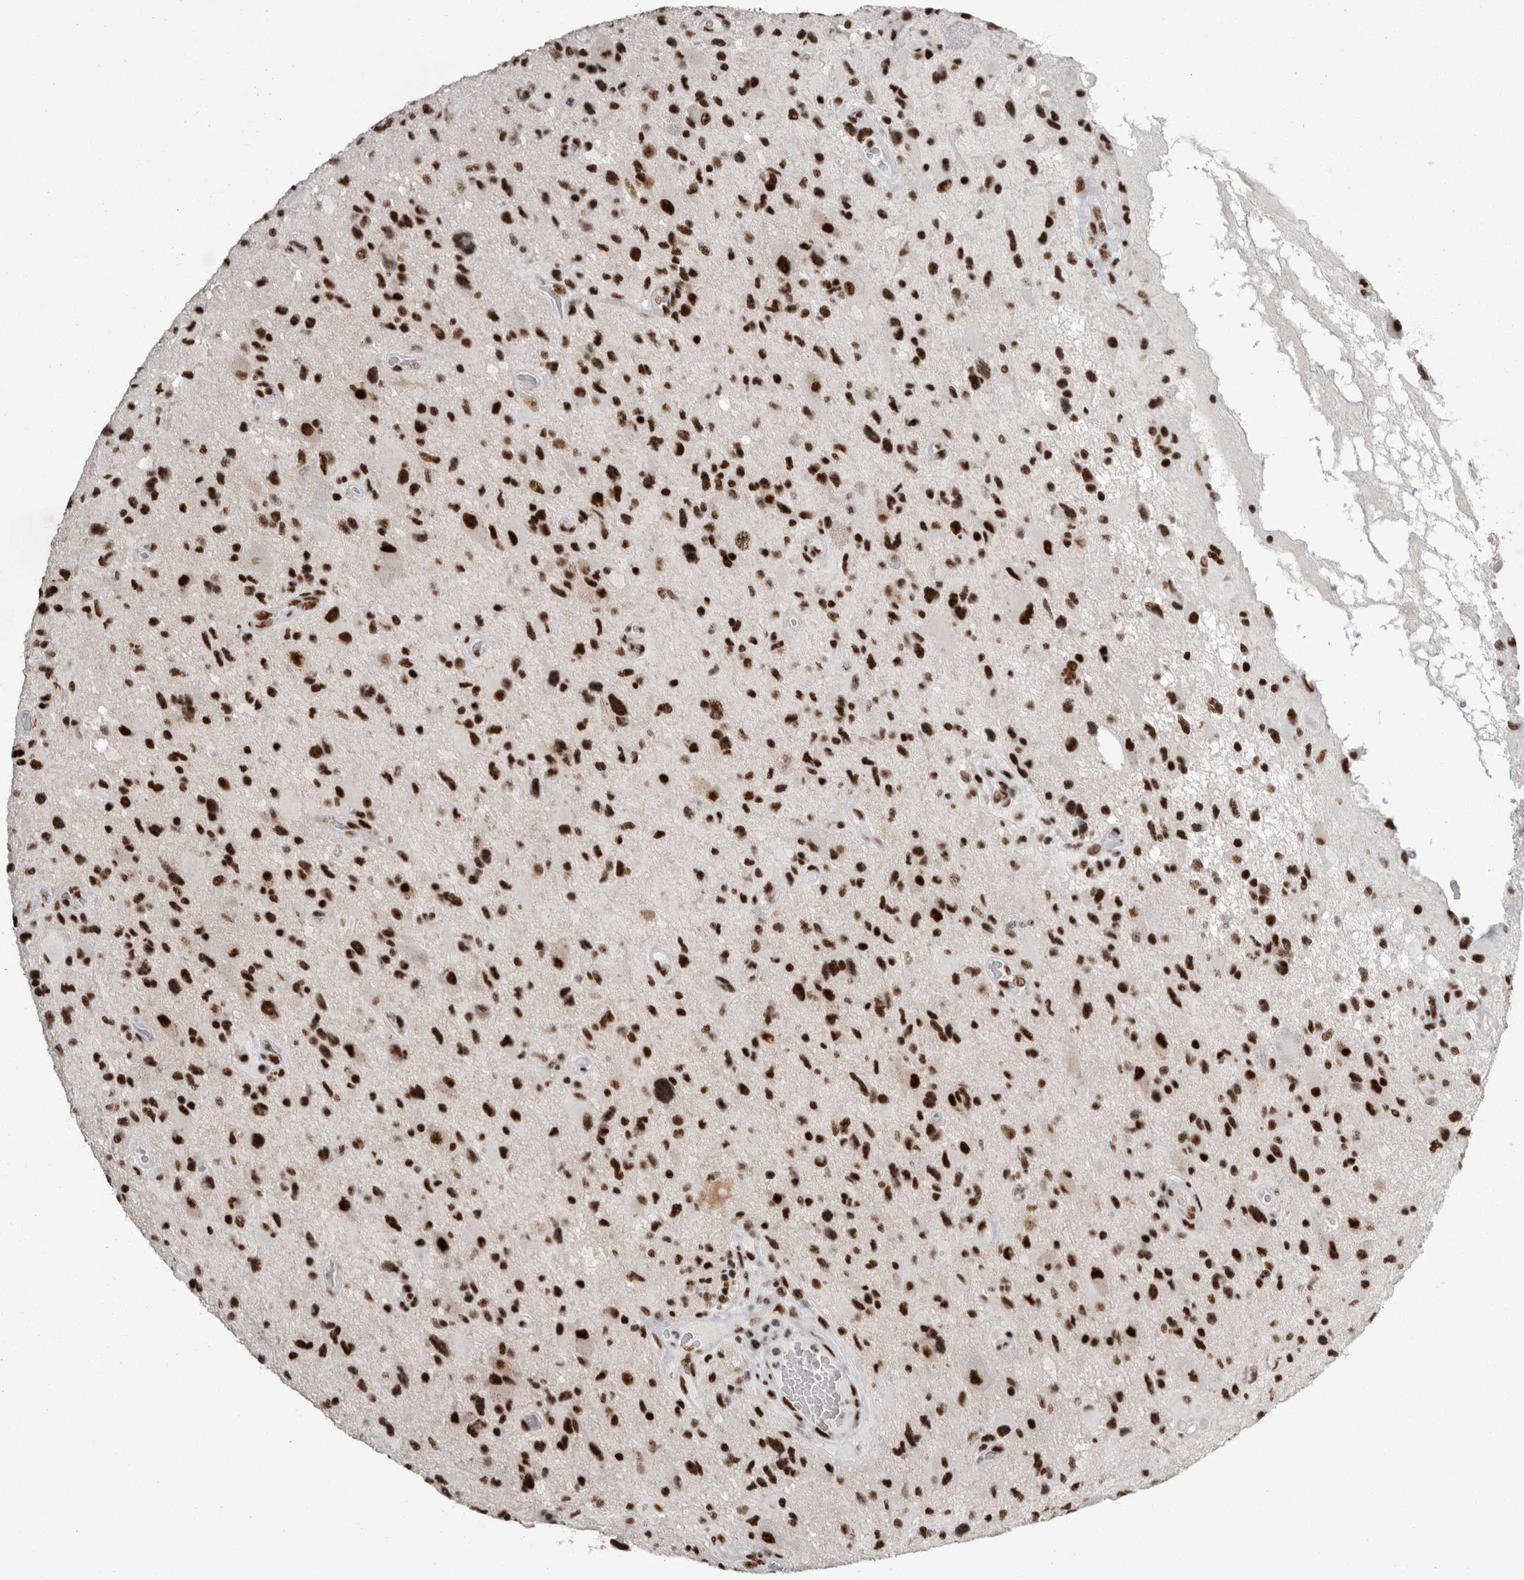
{"staining": {"intensity": "strong", "quantity": ">75%", "location": "nuclear"}, "tissue": "glioma", "cell_type": "Tumor cells", "image_type": "cancer", "snomed": [{"axis": "morphology", "description": "Glioma, malignant, High grade"}, {"axis": "topography", "description": "Brain"}], "caption": "The immunohistochemical stain highlights strong nuclear positivity in tumor cells of glioma tissue.", "gene": "SNRNP40", "patient": {"sex": "male", "age": 33}}